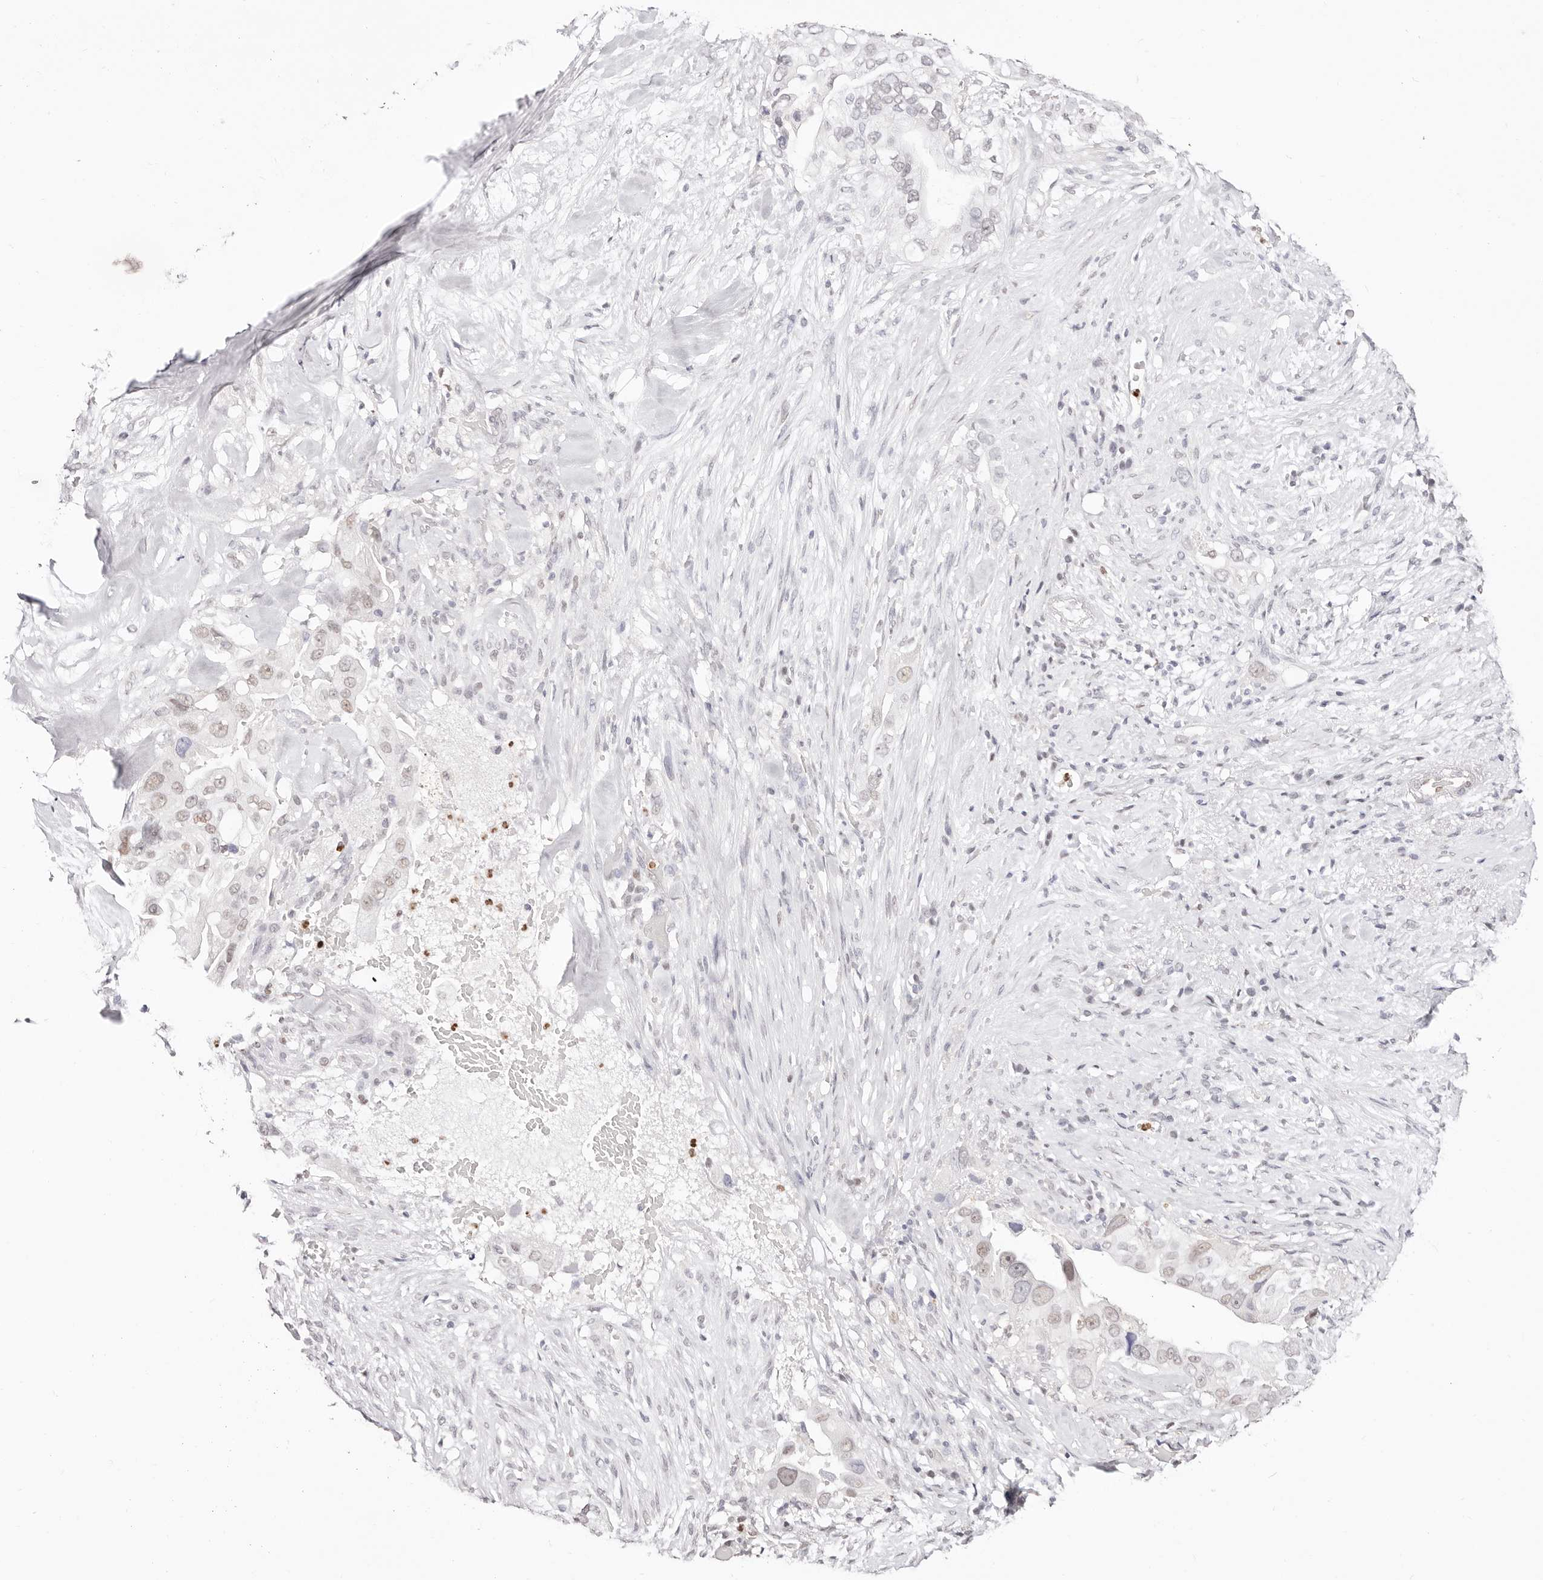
{"staining": {"intensity": "weak", "quantity": "25%-75%", "location": "nuclear"}, "tissue": "pancreatic cancer", "cell_type": "Tumor cells", "image_type": "cancer", "snomed": [{"axis": "morphology", "description": "Inflammation, NOS"}, {"axis": "morphology", "description": "Adenocarcinoma, NOS"}, {"axis": "topography", "description": "Pancreas"}], "caption": "Immunohistochemical staining of human pancreatic adenocarcinoma demonstrates weak nuclear protein staining in about 25%-75% of tumor cells.", "gene": "TKT", "patient": {"sex": "female", "age": 56}}